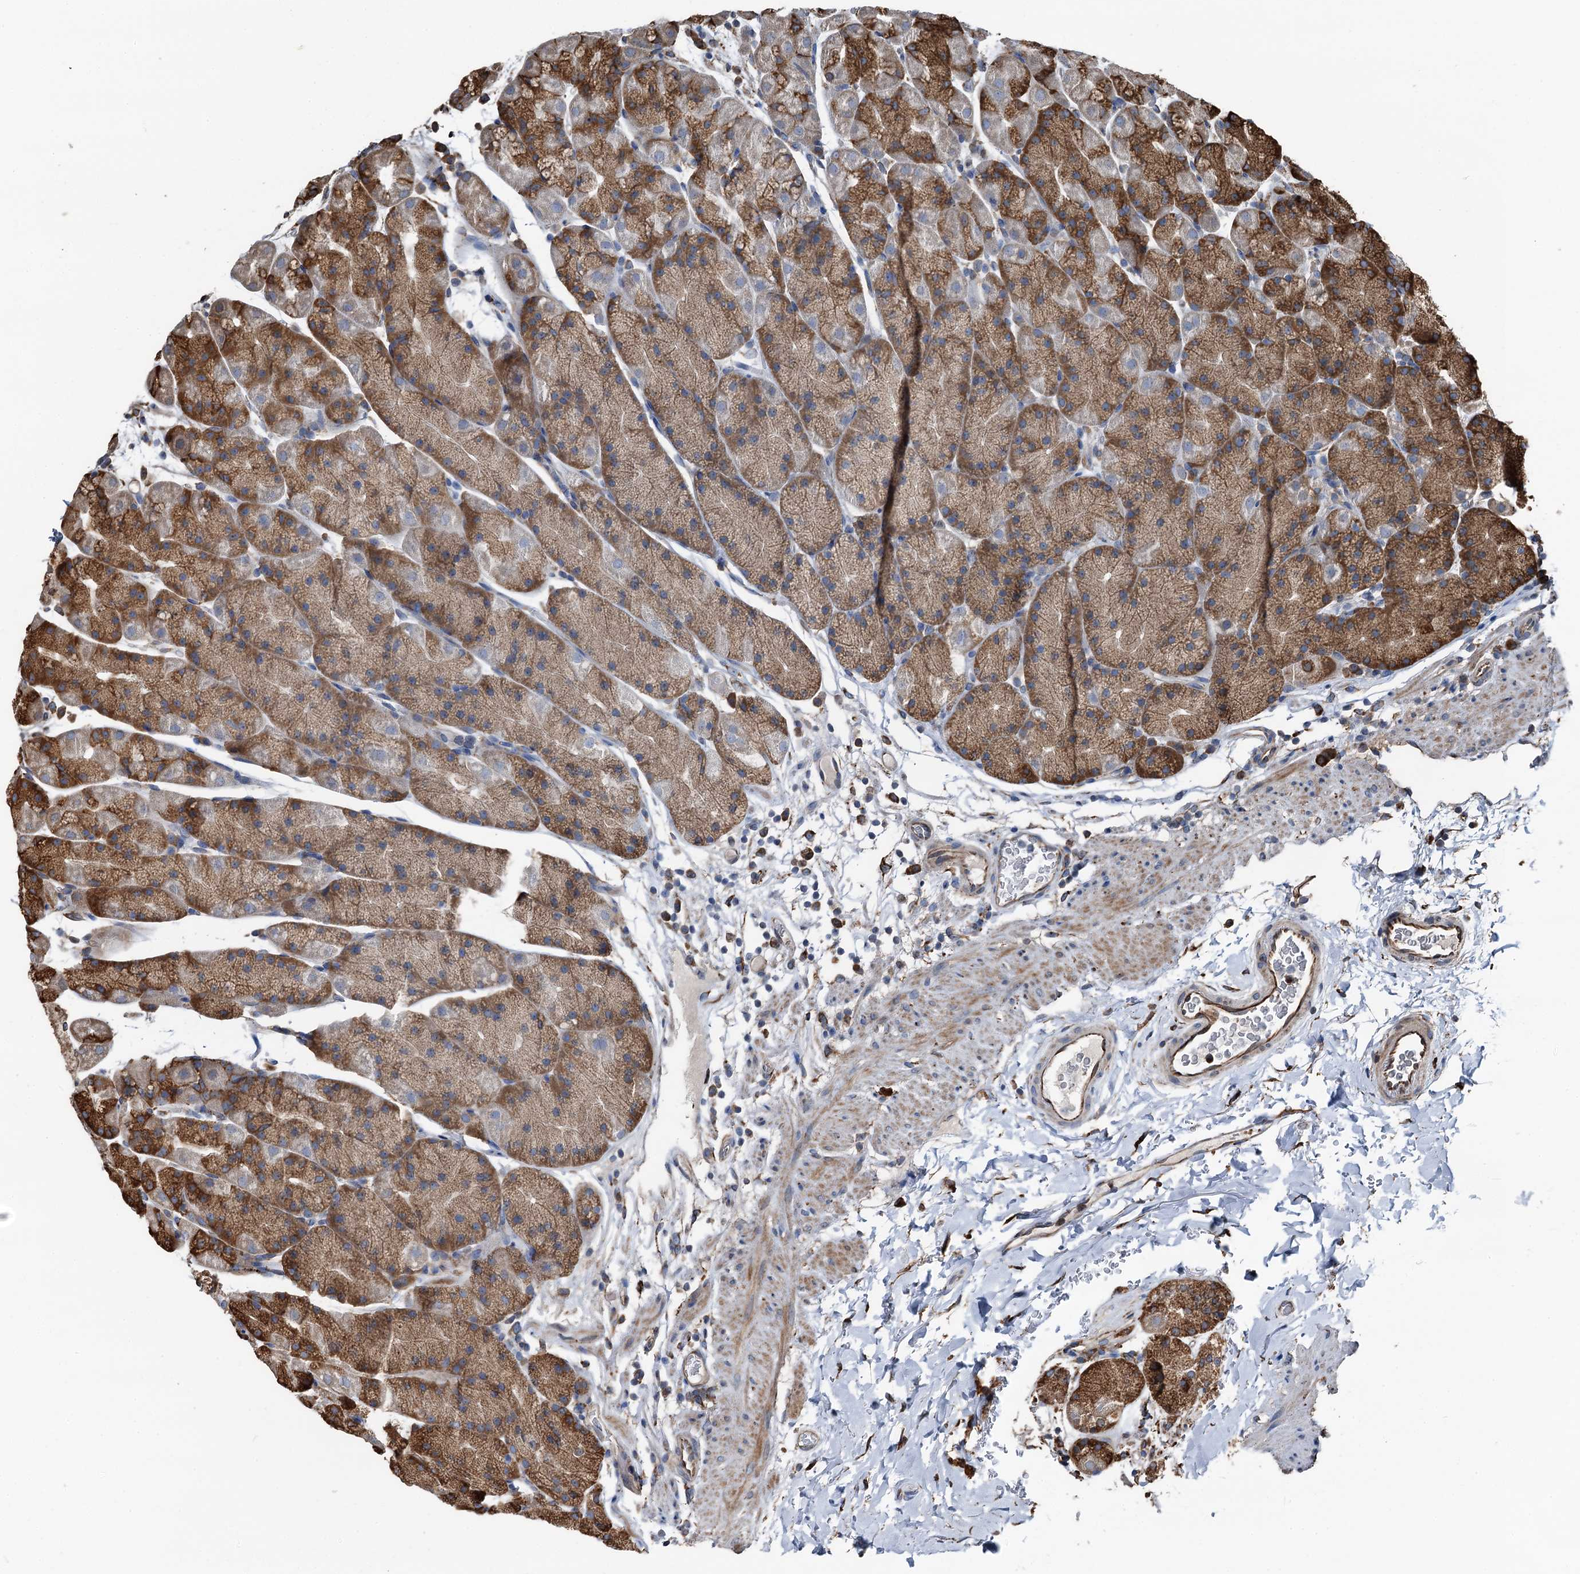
{"staining": {"intensity": "strong", "quantity": ">75%", "location": "cytoplasmic/membranous"}, "tissue": "stomach", "cell_type": "Glandular cells", "image_type": "normal", "snomed": [{"axis": "morphology", "description": "Normal tissue, NOS"}, {"axis": "topography", "description": "Stomach, upper"}, {"axis": "topography", "description": "Stomach, lower"}], "caption": "Immunohistochemistry of normal stomach demonstrates high levels of strong cytoplasmic/membranous staining in approximately >75% of glandular cells.", "gene": "NEURL1B", "patient": {"sex": "male", "age": 67}}